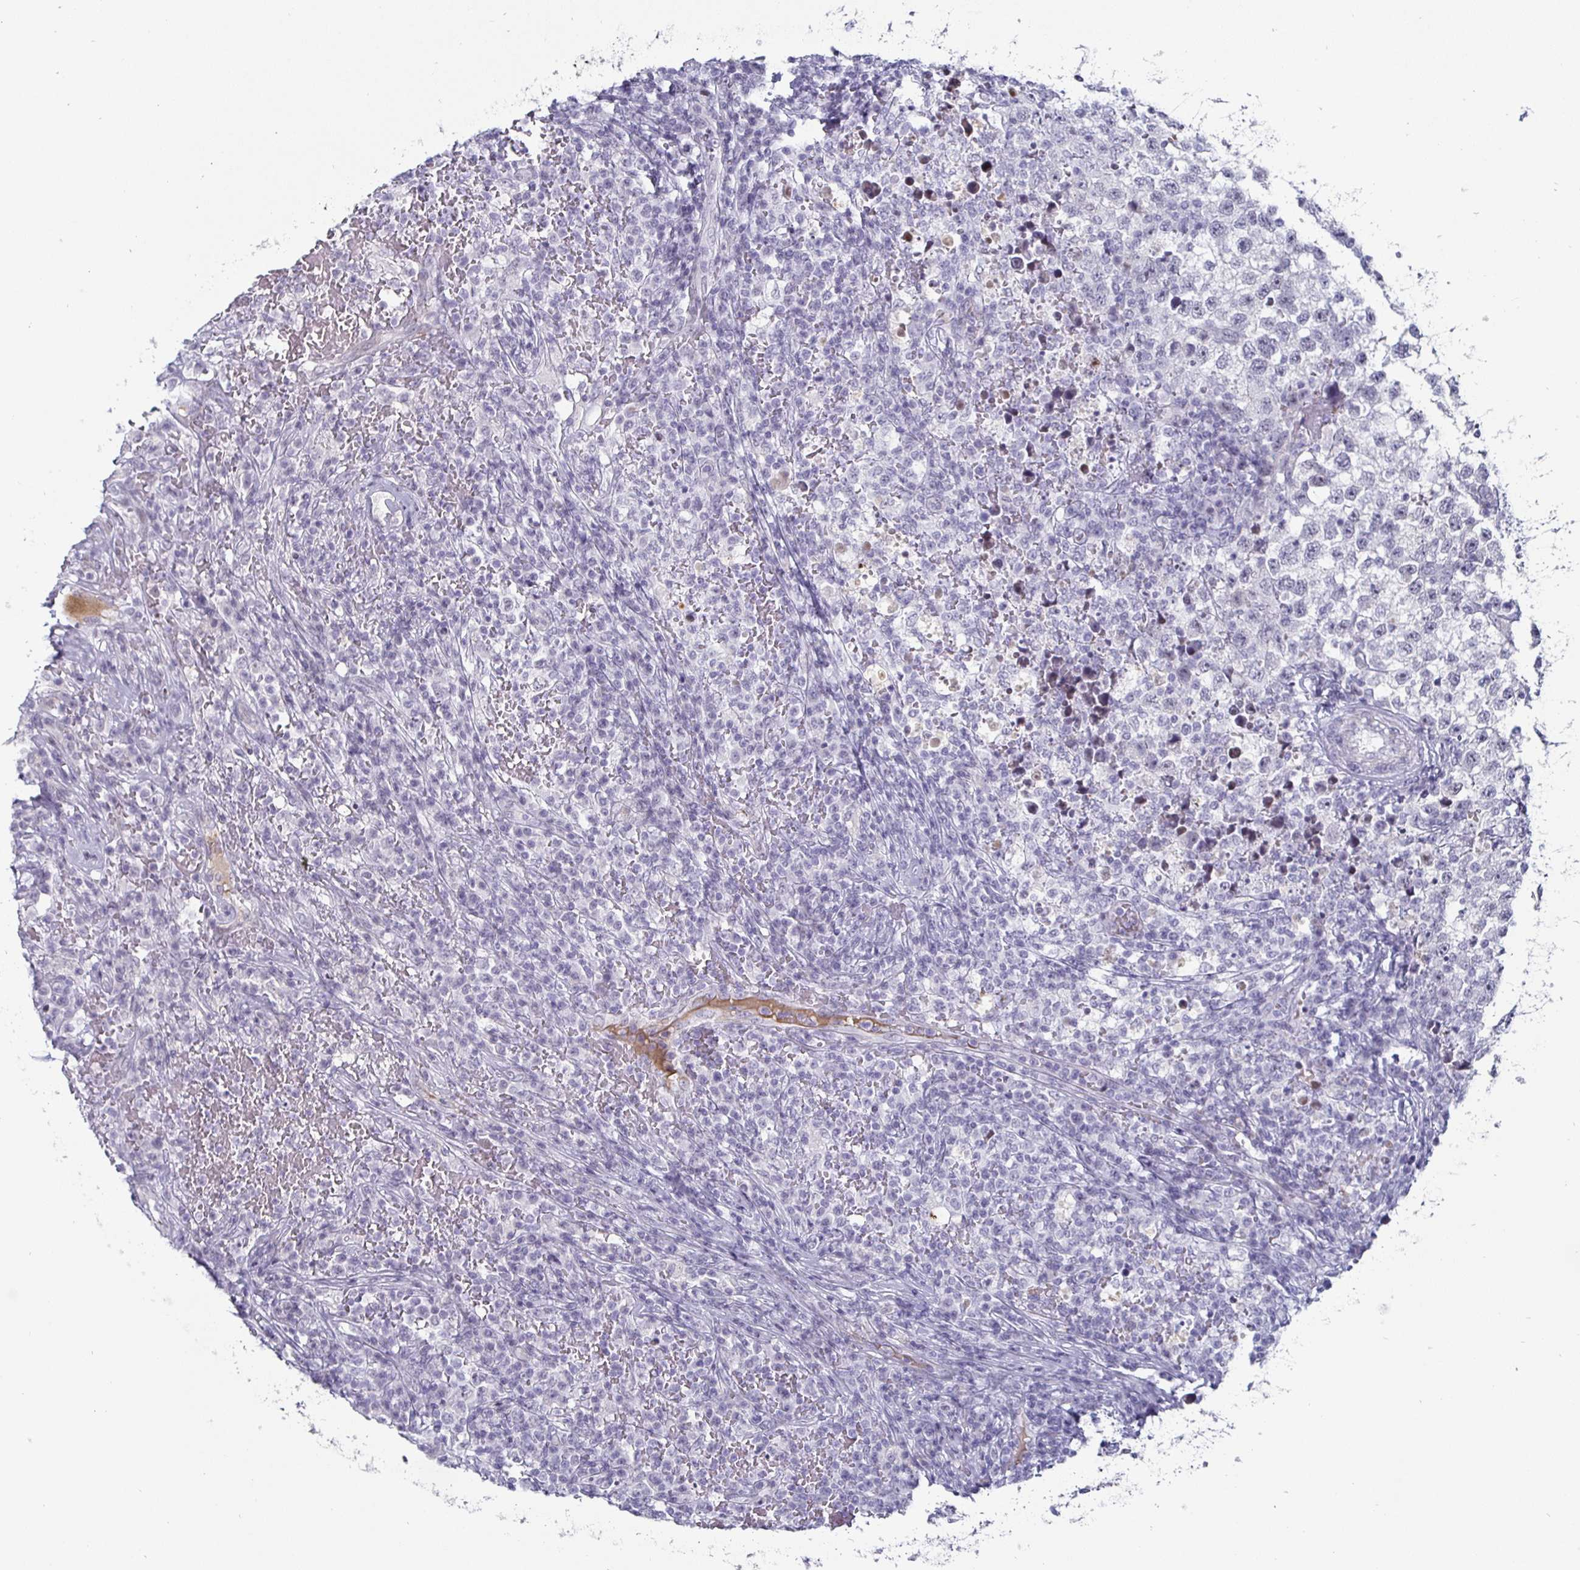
{"staining": {"intensity": "negative", "quantity": "none", "location": "none"}, "tissue": "testis cancer", "cell_type": "Tumor cells", "image_type": "cancer", "snomed": [{"axis": "morphology", "description": "Seminoma, NOS"}, {"axis": "topography", "description": "Testis"}], "caption": "DAB immunohistochemical staining of human testis cancer shows no significant positivity in tumor cells.", "gene": "OOSP2", "patient": {"sex": "male", "age": 22}}